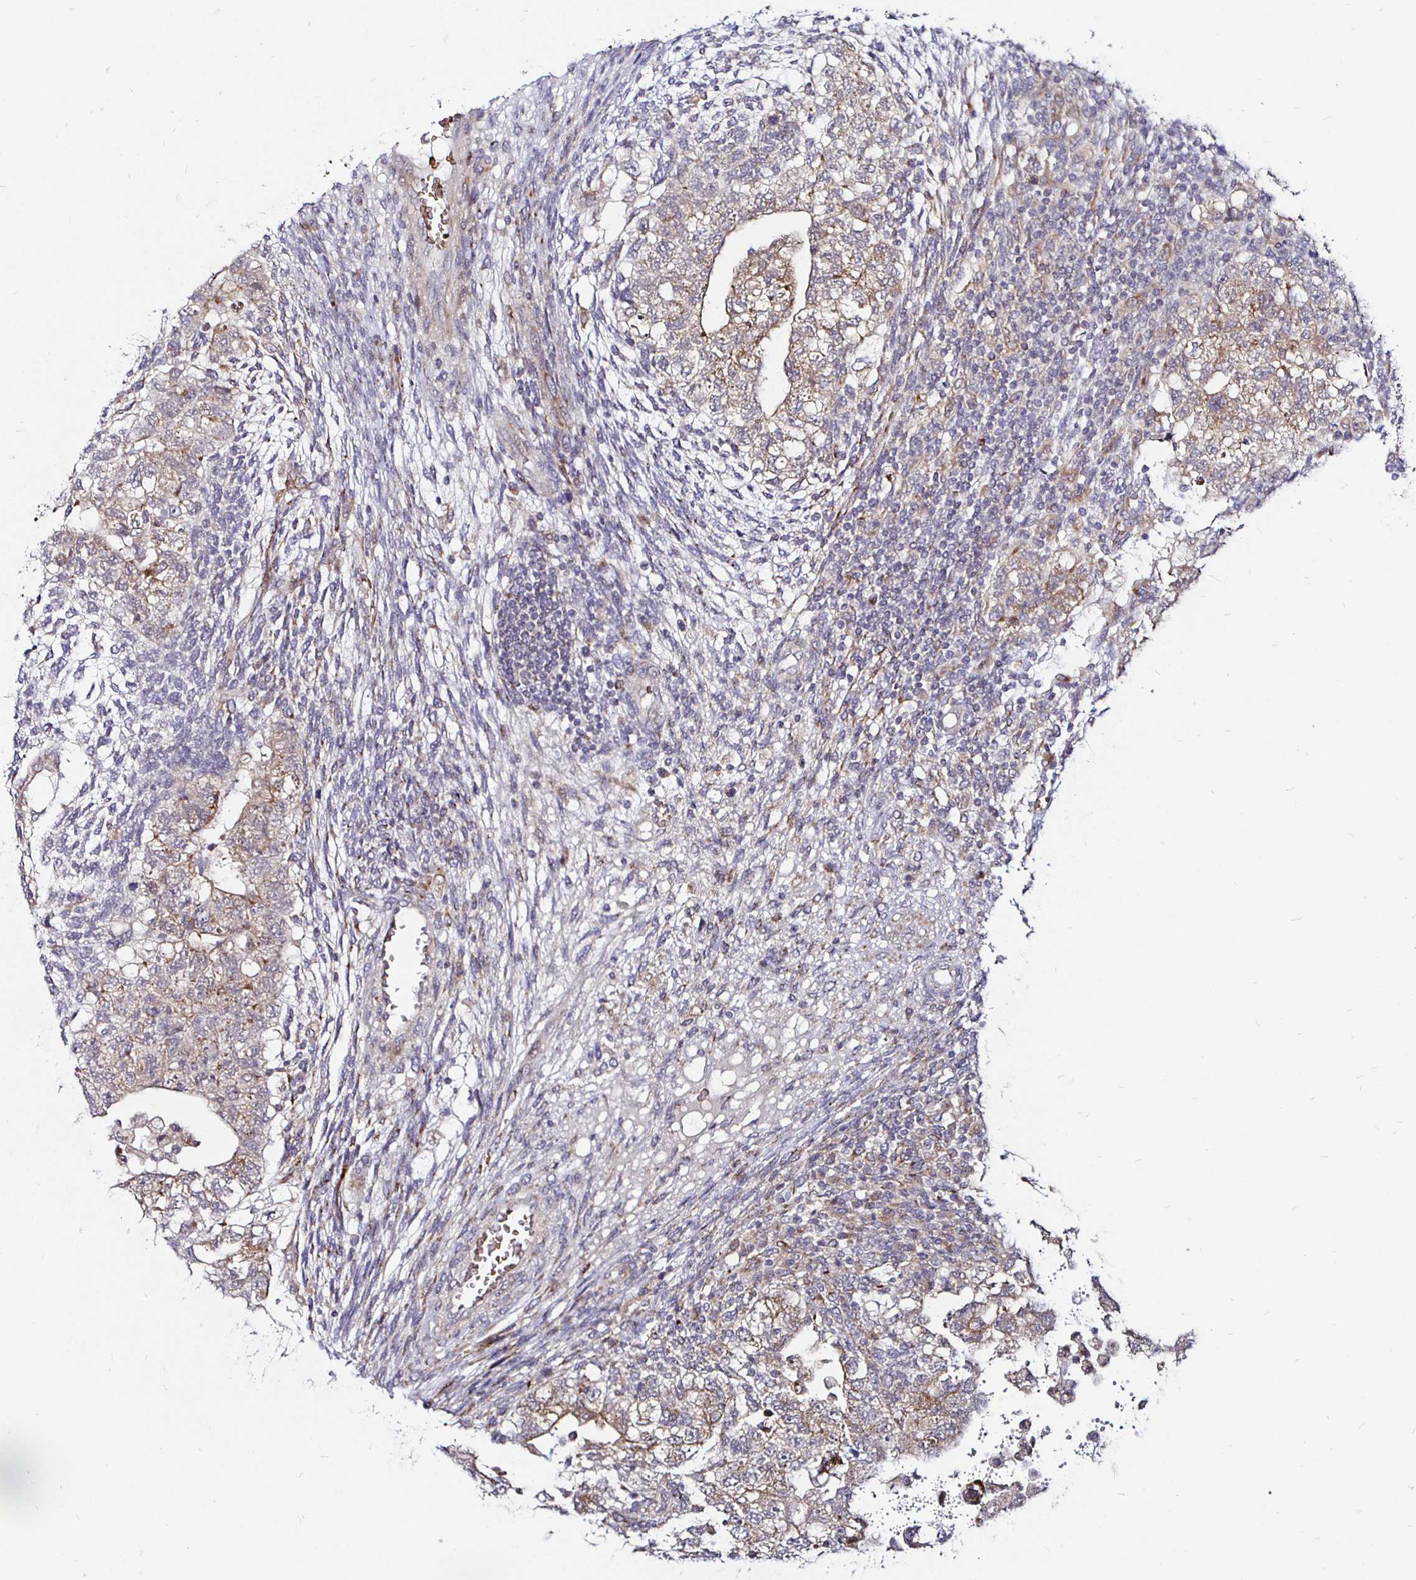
{"staining": {"intensity": "weak", "quantity": ">75%", "location": "cytoplasmic/membranous"}, "tissue": "testis cancer", "cell_type": "Tumor cells", "image_type": "cancer", "snomed": [{"axis": "morphology", "description": "Normal tissue, NOS"}, {"axis": "morphology", "description": "Carcinoma, Embryonal, NOS"}, {"axis": "topography", "description": "Testis"}], "caption": "Testis cancer (embryonal carcinoma) stained for a protein displays weak cytoplasmic/membranous positivity in tumor cells.", "gene": "ATG3", "patient": {"sex": "male", "age": 36}}